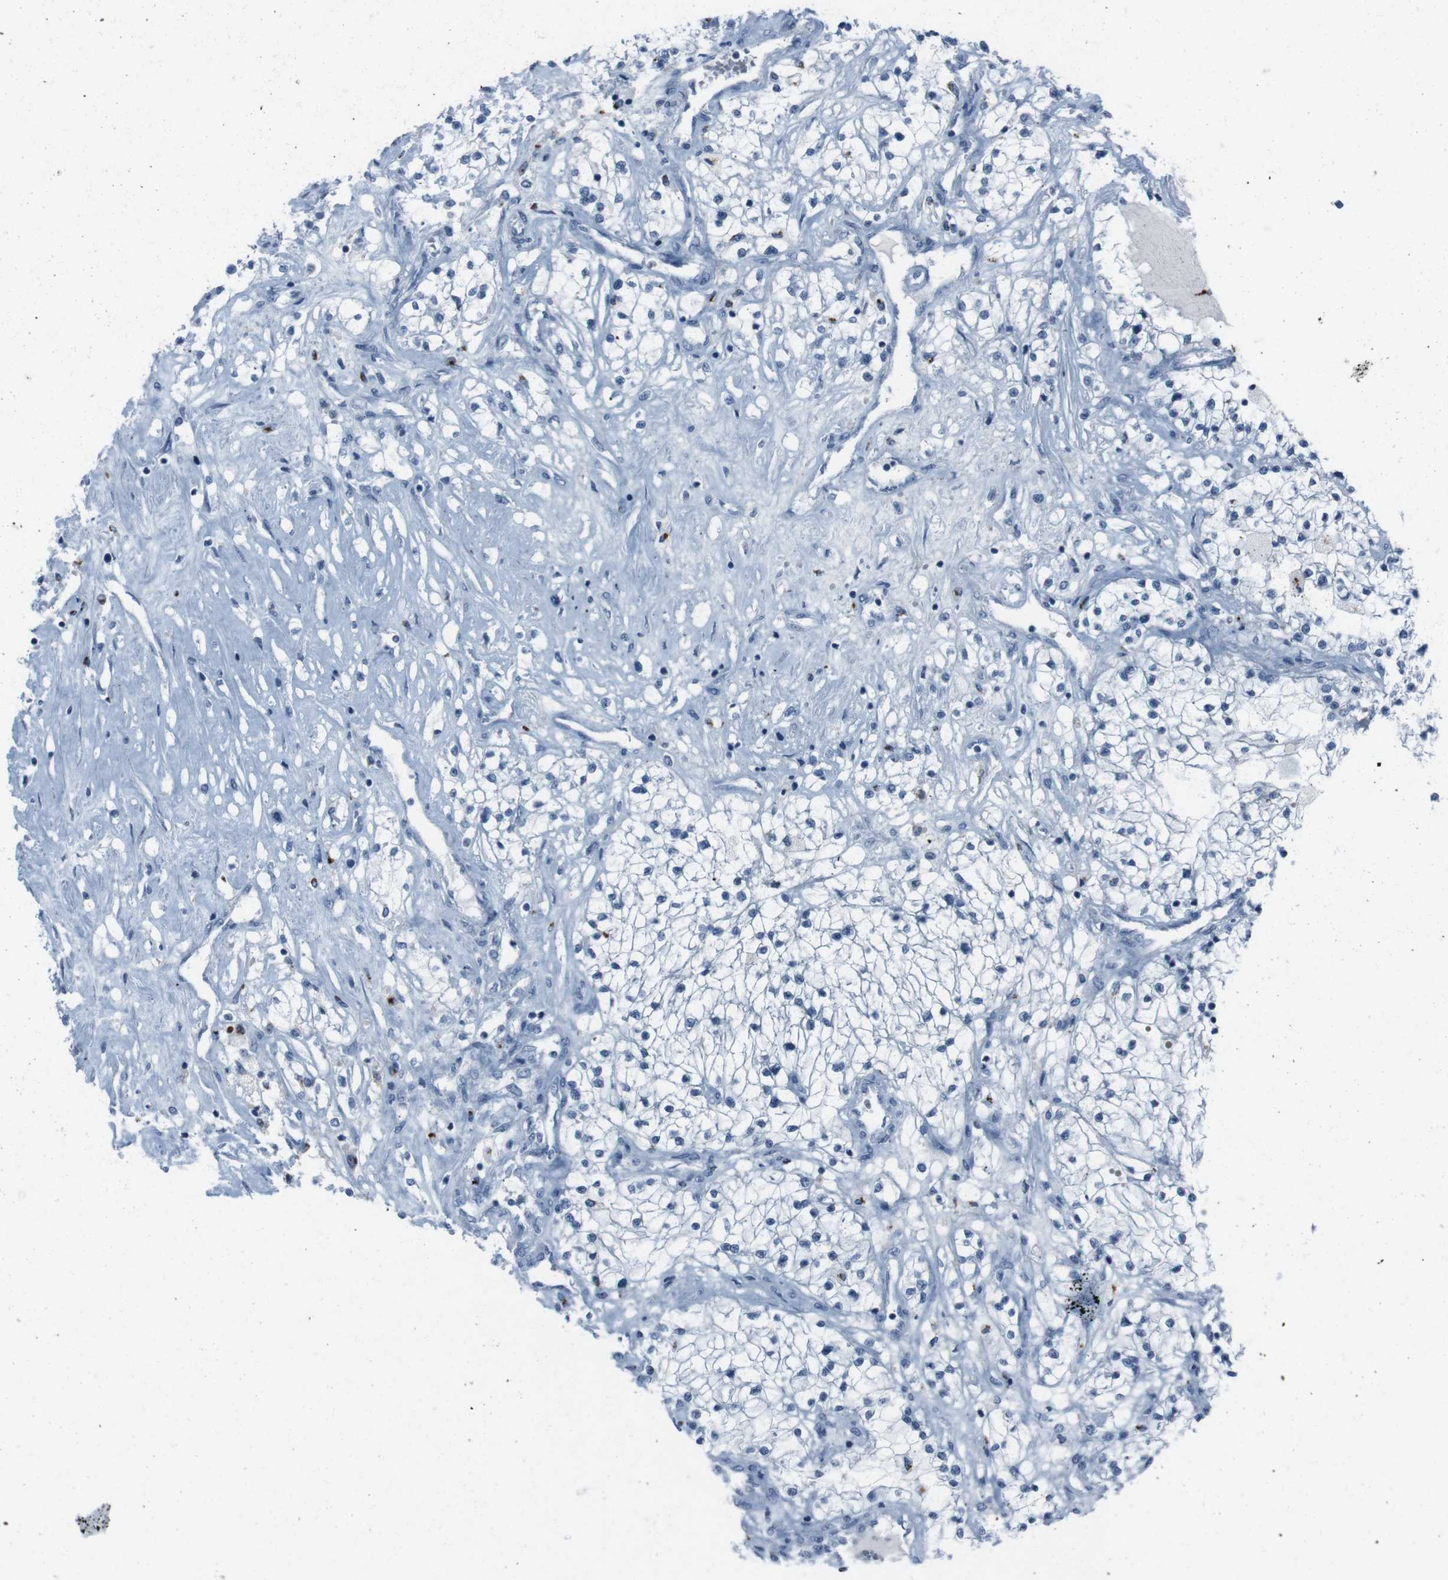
{"staining": {"intensity": "negative", "quantity": "none", "location": "none"}, "tissue": "renal cancer", "cell_type": "Tumor cells", "image_type": "cancer", "snomed": [{"axis": "morphology", "description": "Adenocarcinoma, NOS"}, {"axis": "topography", "description": "Kidney"}], "caption": "Protein analysis of renal cancer (adenocarcinoma) exhibits no significant expression in tumor cells.", "gene": "ST6GAL1", "patient": {"sex": "male", "age": 68}}